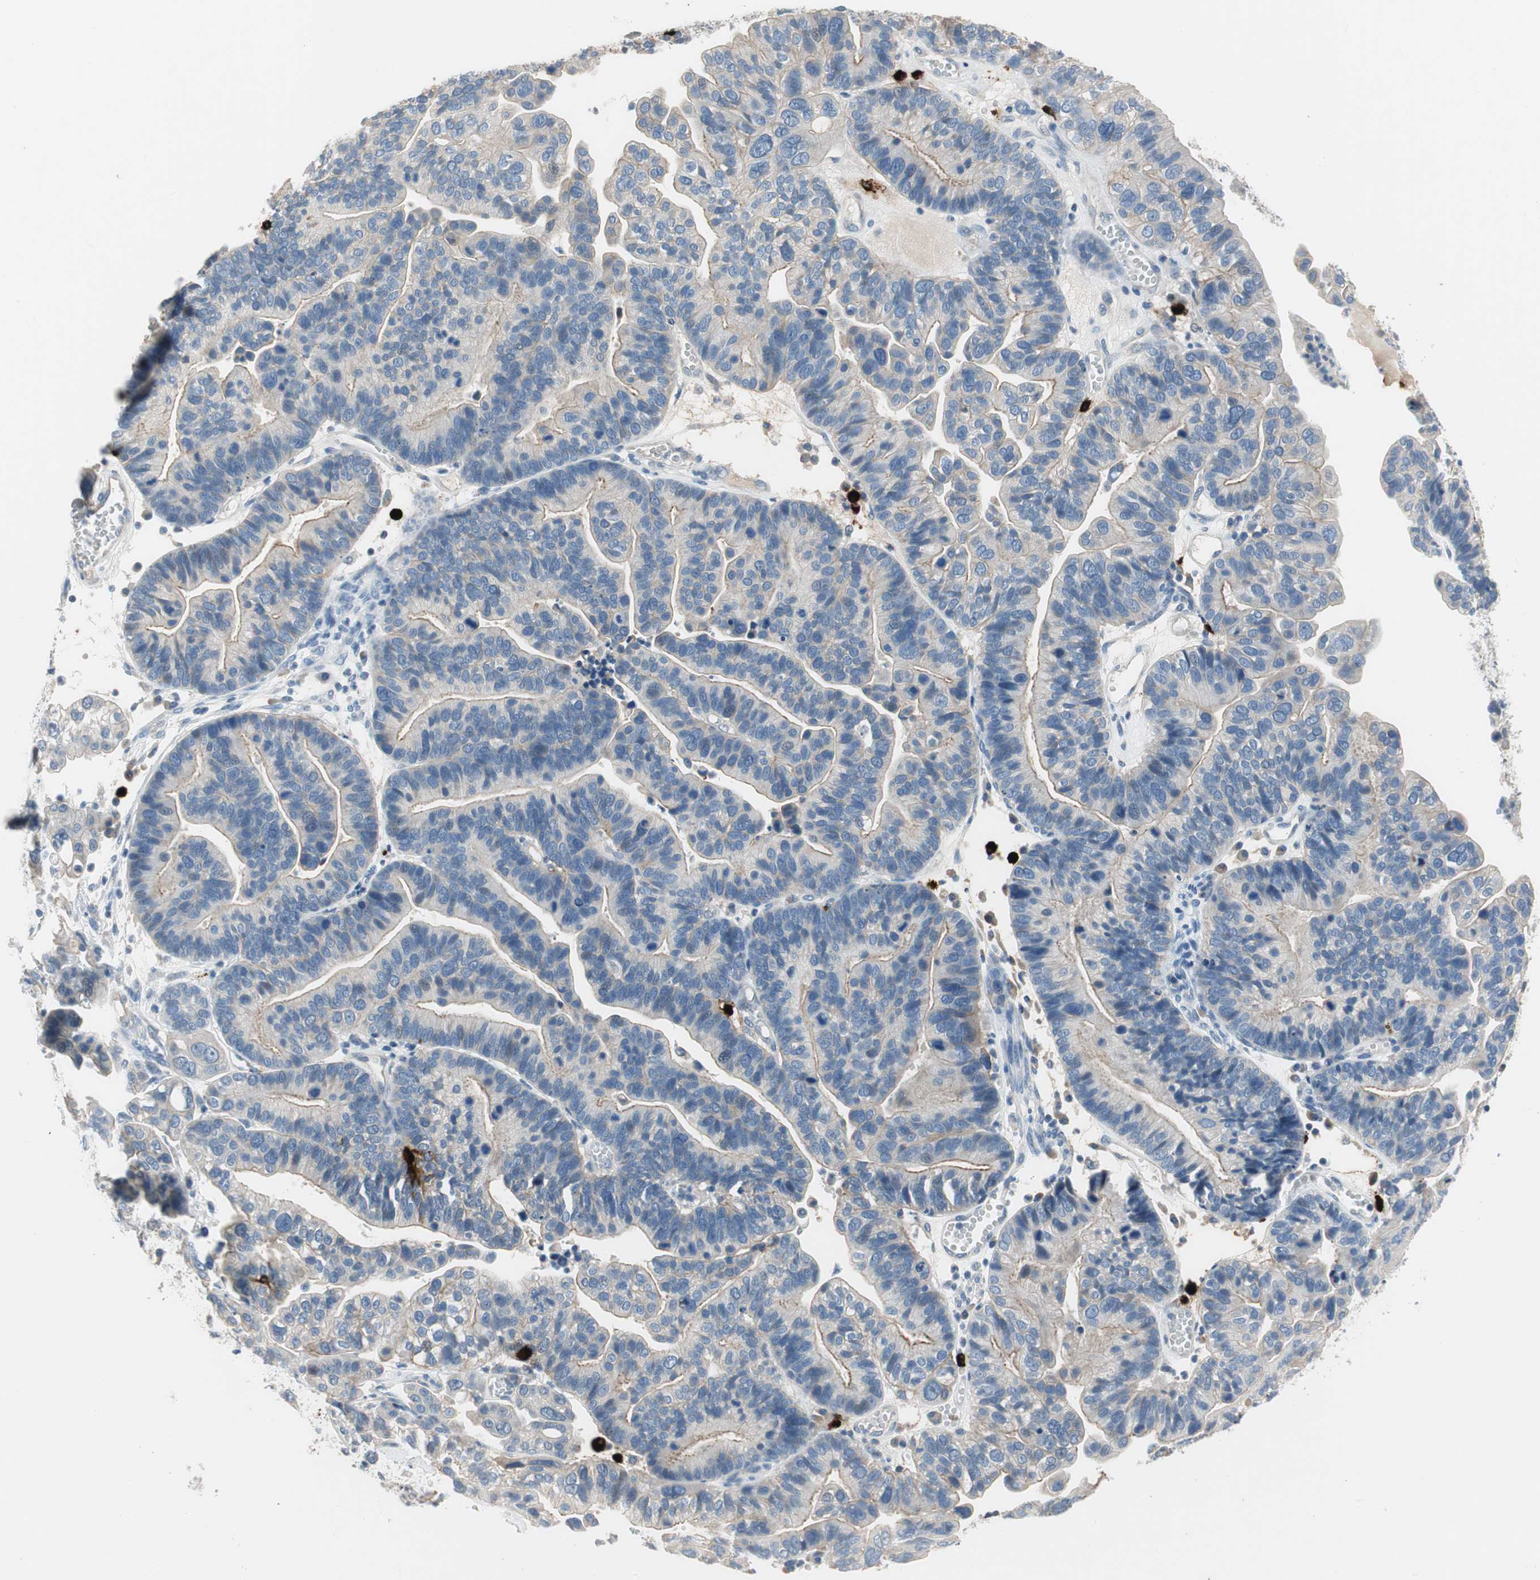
{"staining": {"intensity": "weak", "quantity": "25%-75%", "location": "cytoplasmic/membranous"}, "tissue": "ovarian cancer", "cell_type": "Tumor cells", "image_type": "cancer", "snomed": [{"axis": "morphology", "description": "Cystadenocarcinoma, serous, NOS"}, {"axis": "topography", "description": "Ovary"}], "caption": "DAB (3,3'-diaminobenzidine) immunohistochemical staining of human ovarian cancer shows weak cytoplasmic/membranous protein expression in about 25%-75% of tumor cells.", "gene": "CPA3", "patient": {"sex": "female", "age": 56}}